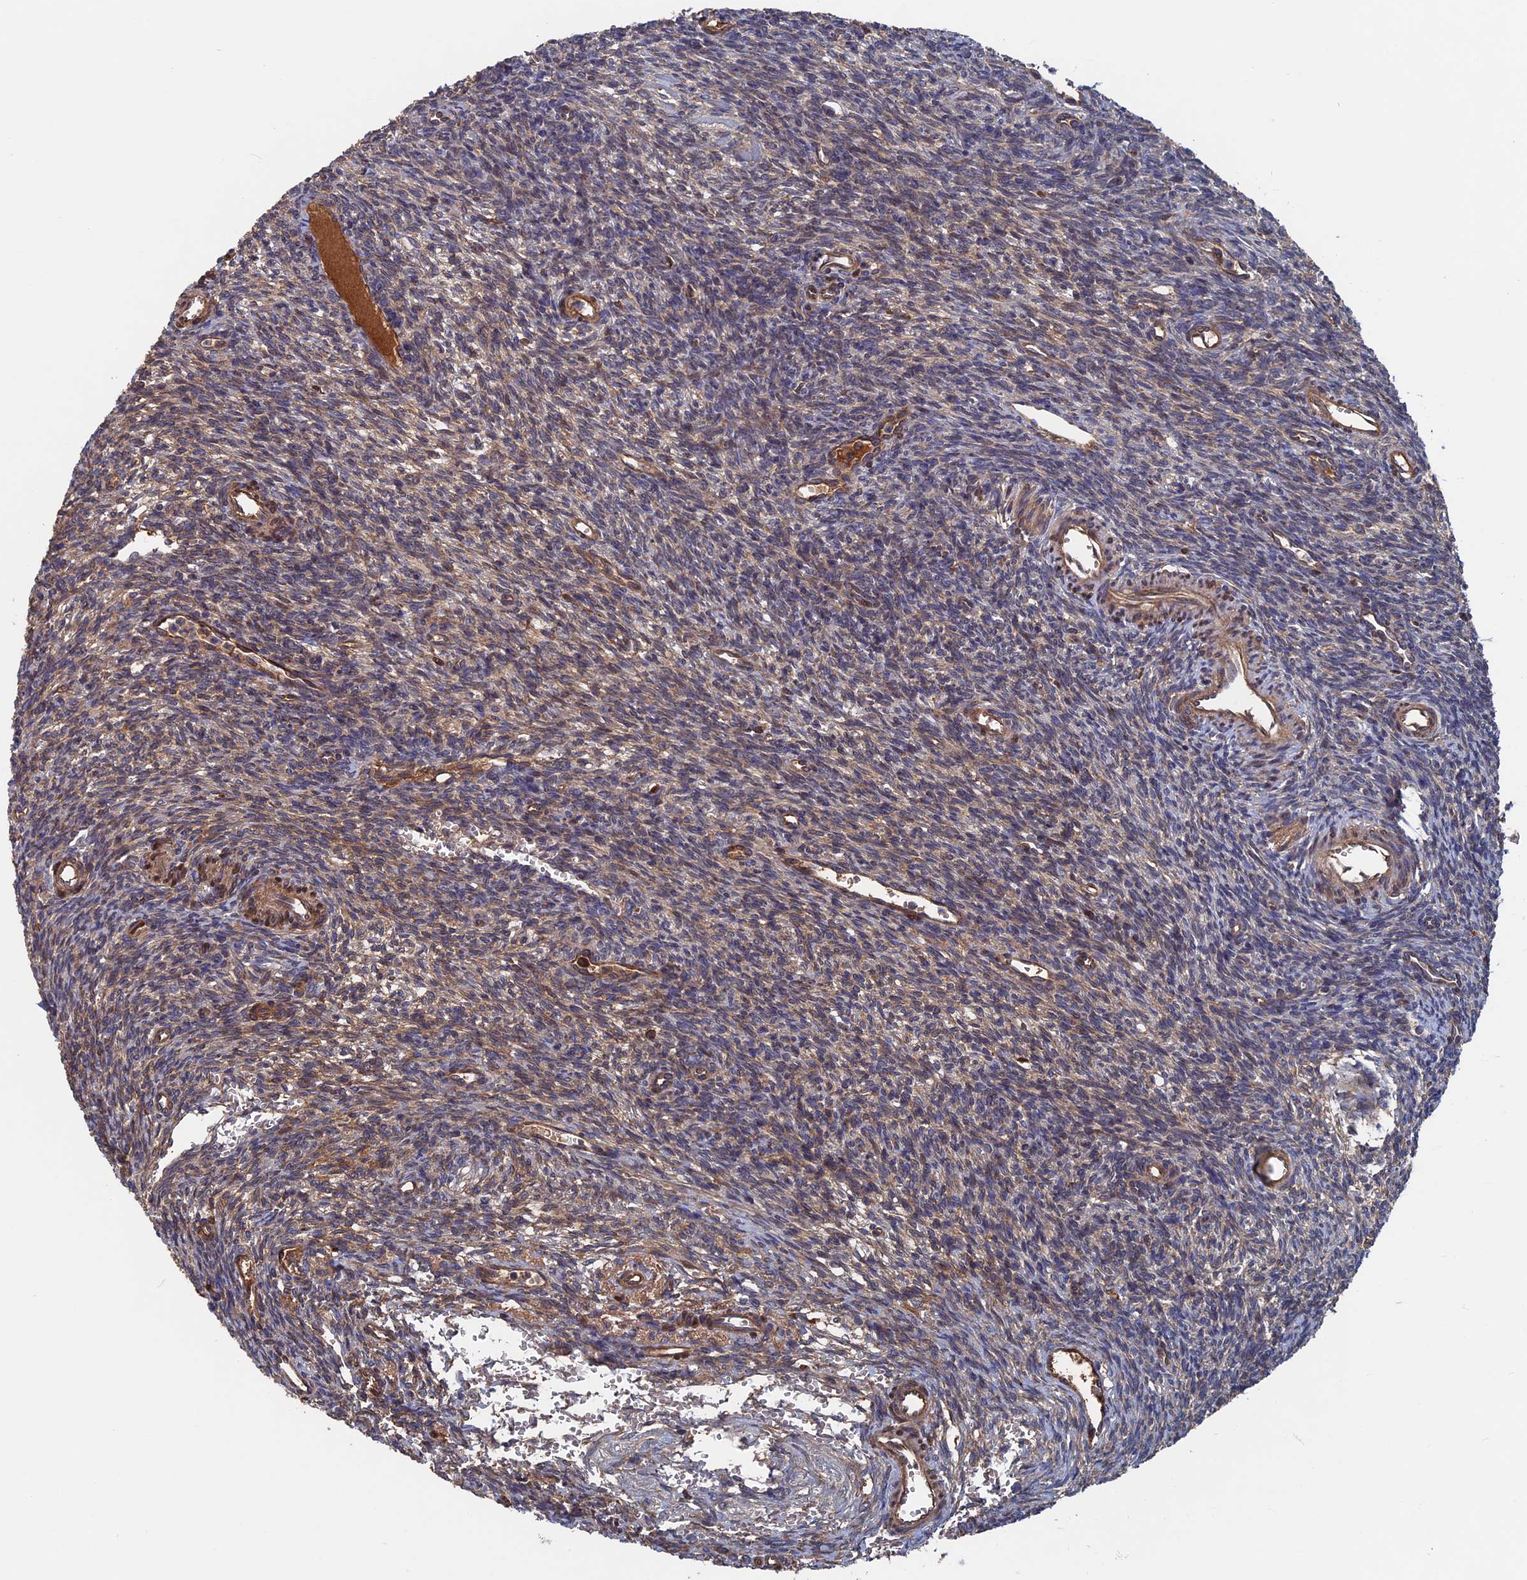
{"staining": {"intensity": "weak", "quantity": "25%-75%", "location": "cytoplasmic/membranous"}, "tissue": "ovary", "cell_type": "Ovarian stroma cells", "image_type": "normal", "snomed": [{"axis": "morphology", "description": "Normal tissue, NOS"}, {"axis": "topography", "description": "Ovary"}], "caption": "About 25%-75% of ovarian stroma cells in normal ovary display weak cytoplasmic/membranous protein staining as visualized by brown immunohistochemical staining.", "gene": "RPUSD1", "patient": {"sex": "female", "age": 39}}